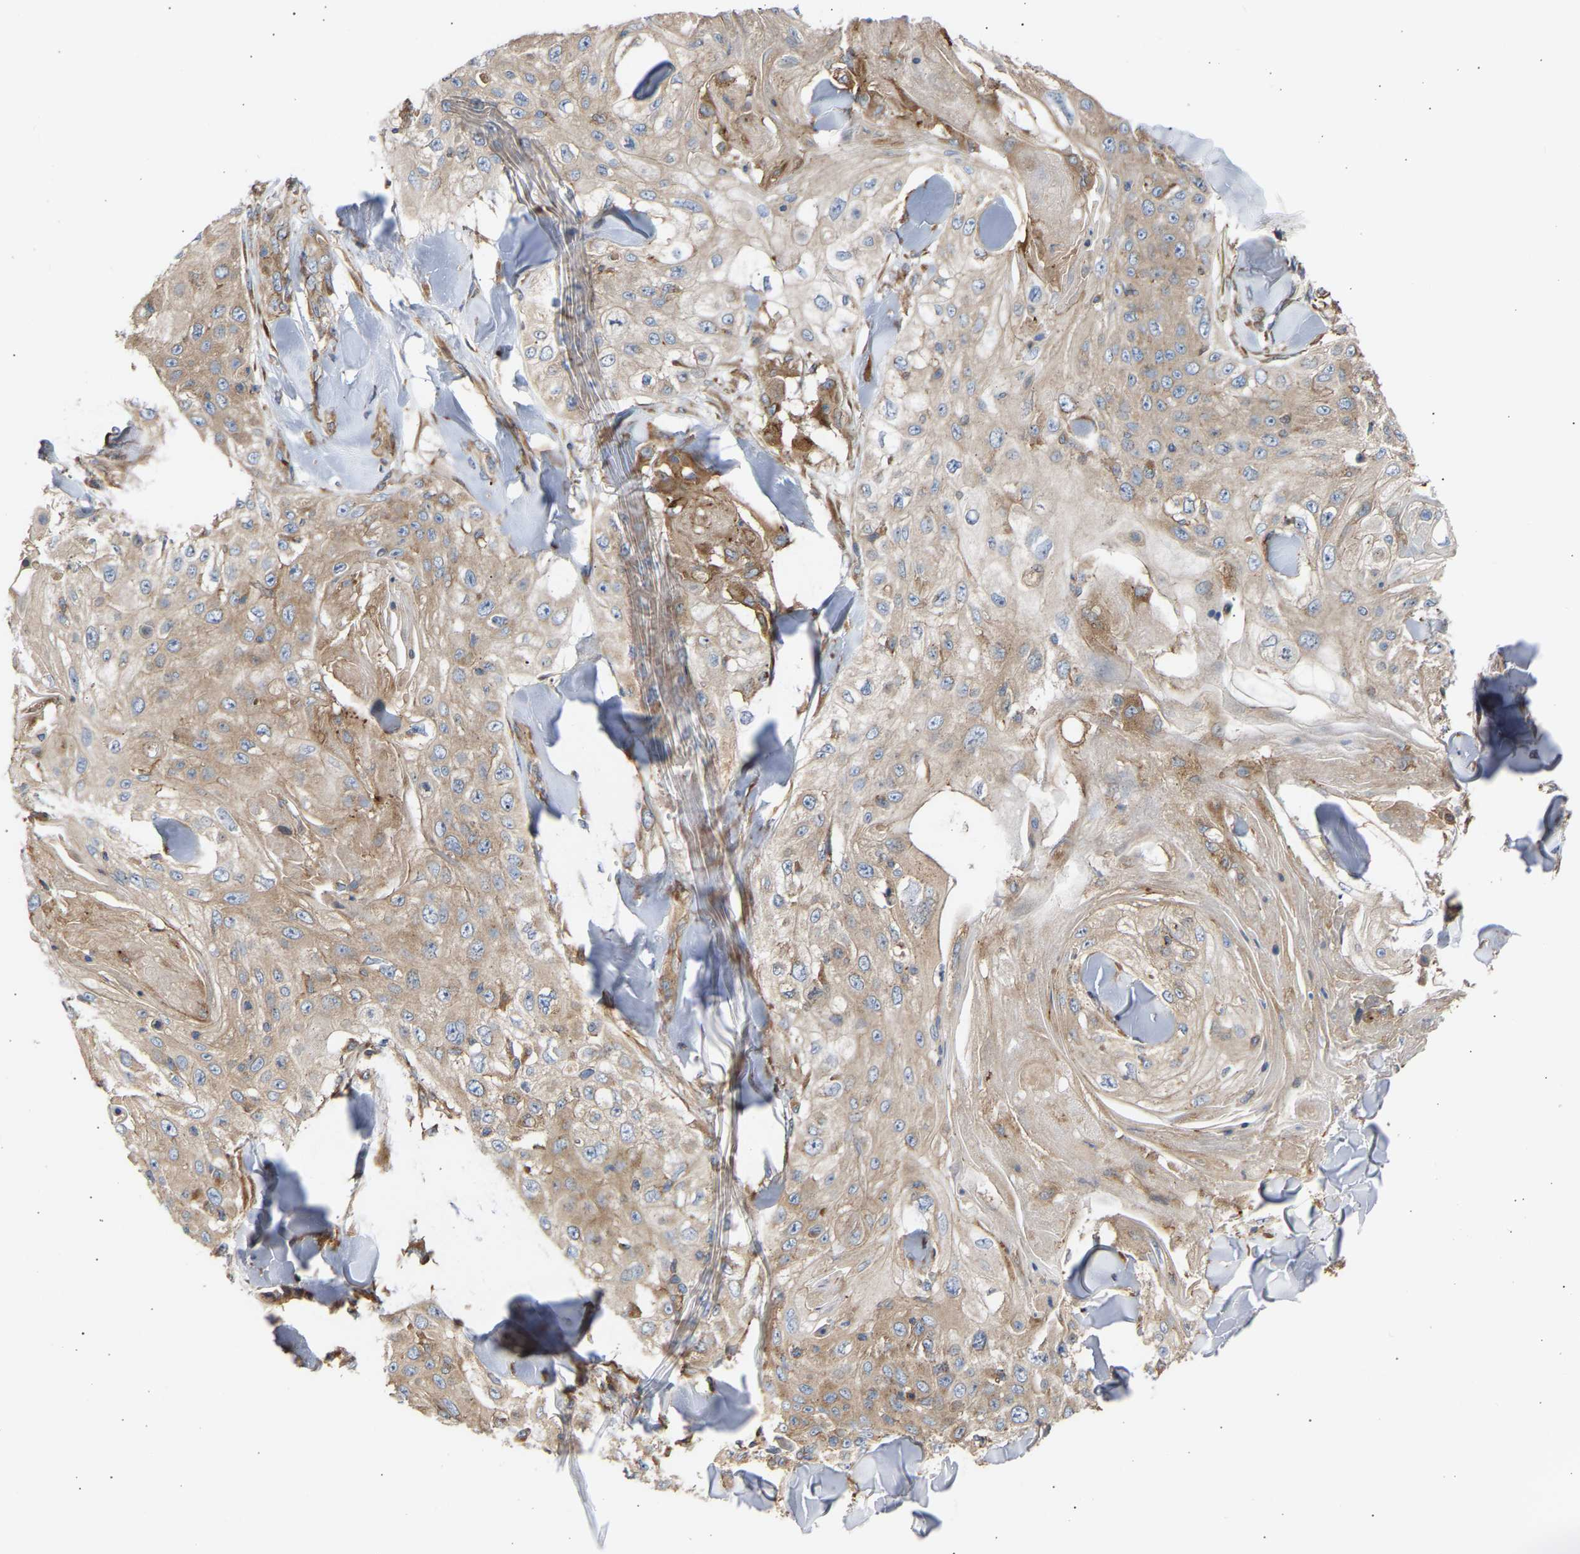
{"staining": {"intensity": "weak", "quantity": ">75%", "location": "cytoplasmic/membranous"}, "tissue": "skin cancer", "cell_type": "Tumor cells", "image_type": "cancer", "snomed": [{"axis": "morphology", "description": "Squamous cell carcinoma, NOS"}, {"axis": "topography", "description": "Skin"}], "caption": "Immunohistochemistry (IHC) of human skin cancer reveals low levels of weak cytoplasmic/membranous expression in approximately >75% of tumor cells. (DAB (3,3'-diaminobenzidine) IHC with brightfield microscopy, high magnification).", "gene": "GCN1", "patient": {"sex": "male", "age": 86}}